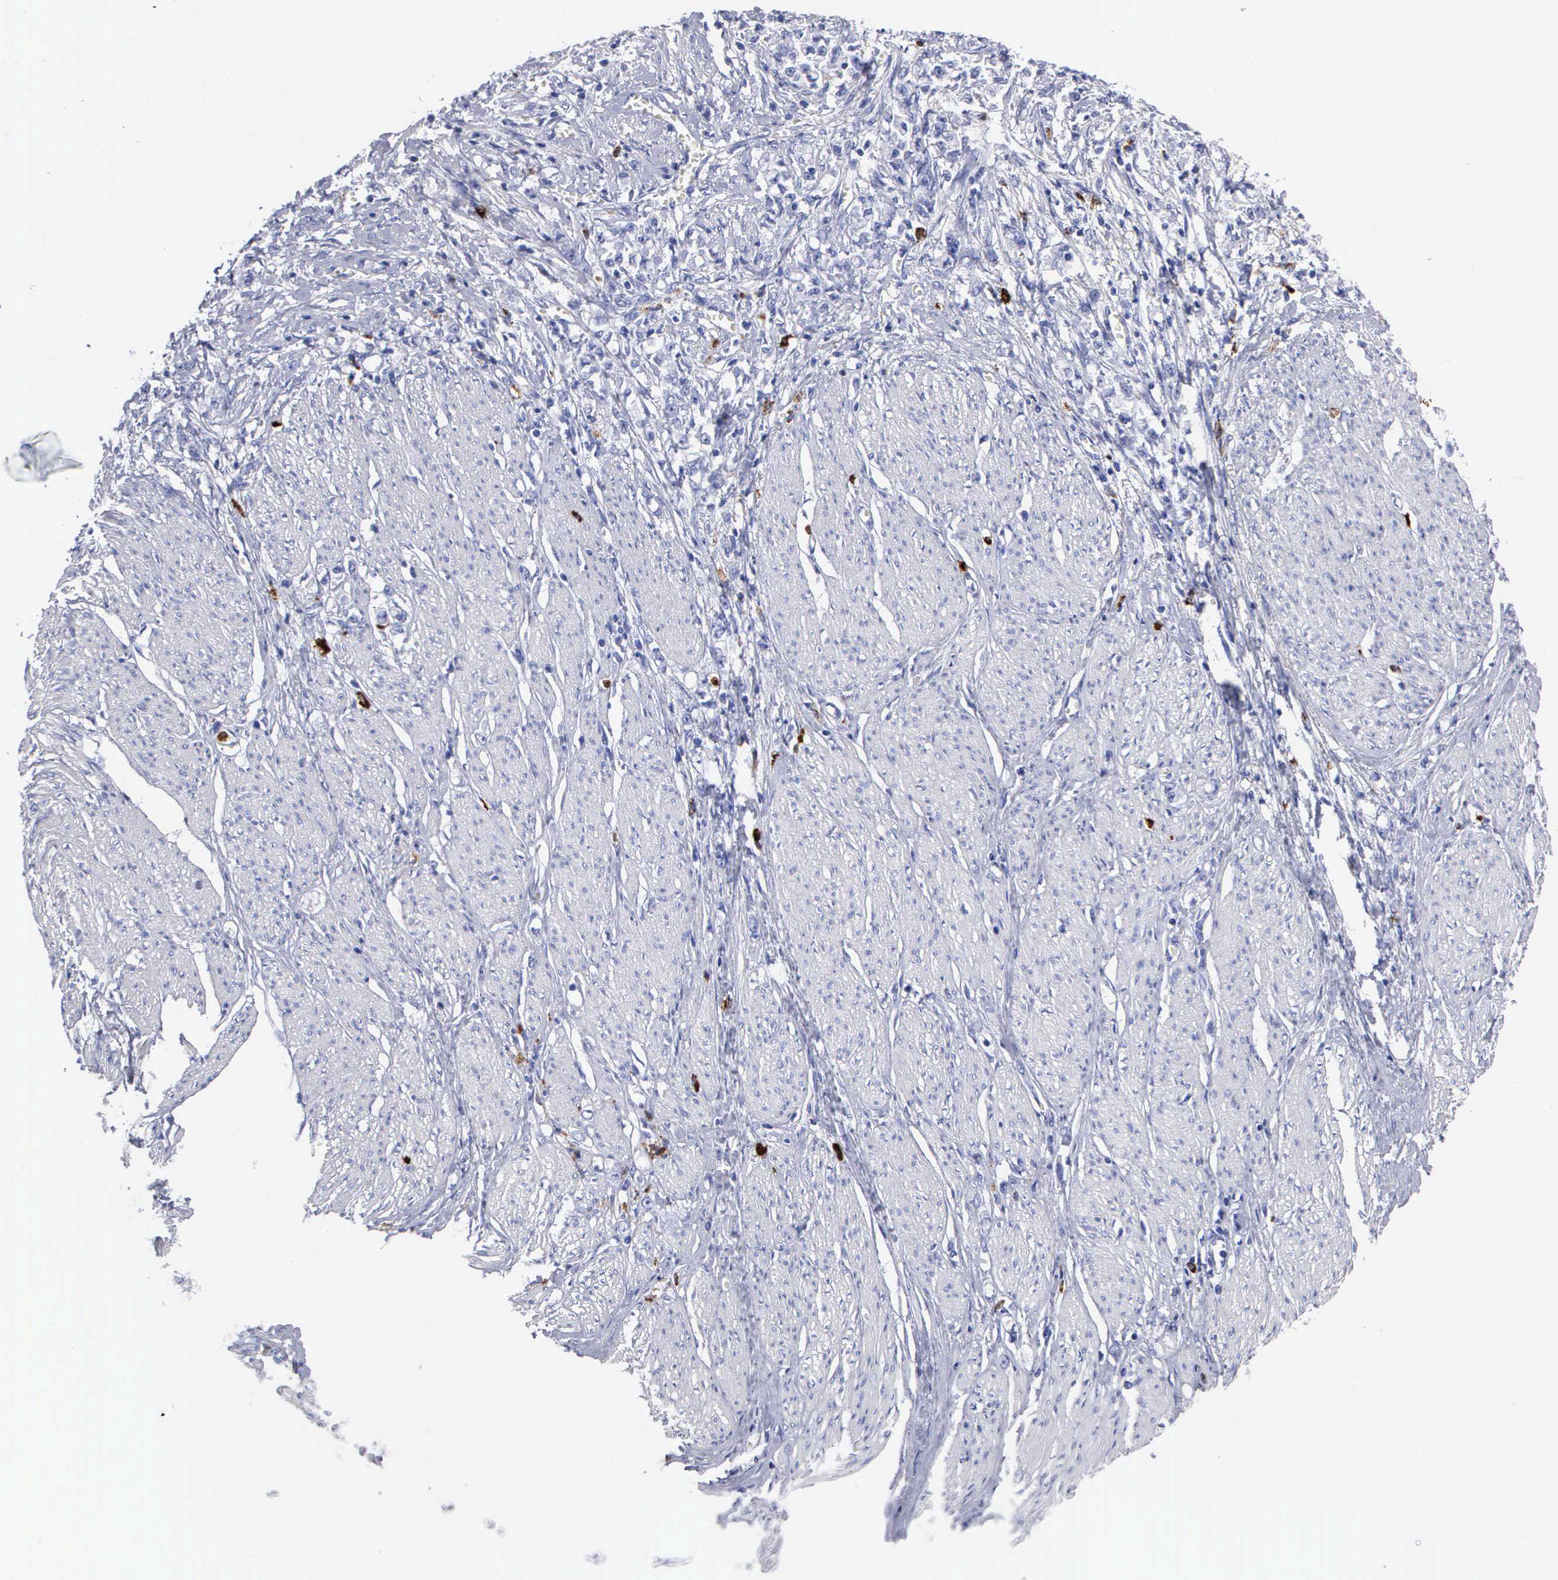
{"staining": {"intensity": "negative", "quantity": "none", "location": "none"}, "tissue": "stomach cancer", "cell_type": "Tumor cells", "image_type": "cancer", "snomed": [{"axis": "morphology", "description": "Adenocarcinoma, NOS"}, {"axis": "topography", "description": "Stomach"}], "caption": "The micrograph shows no staining of tumor cells in stomach adenocarcinoma.", "gene": "CTSG", "patient": {"sex": "male", "age": 72}}